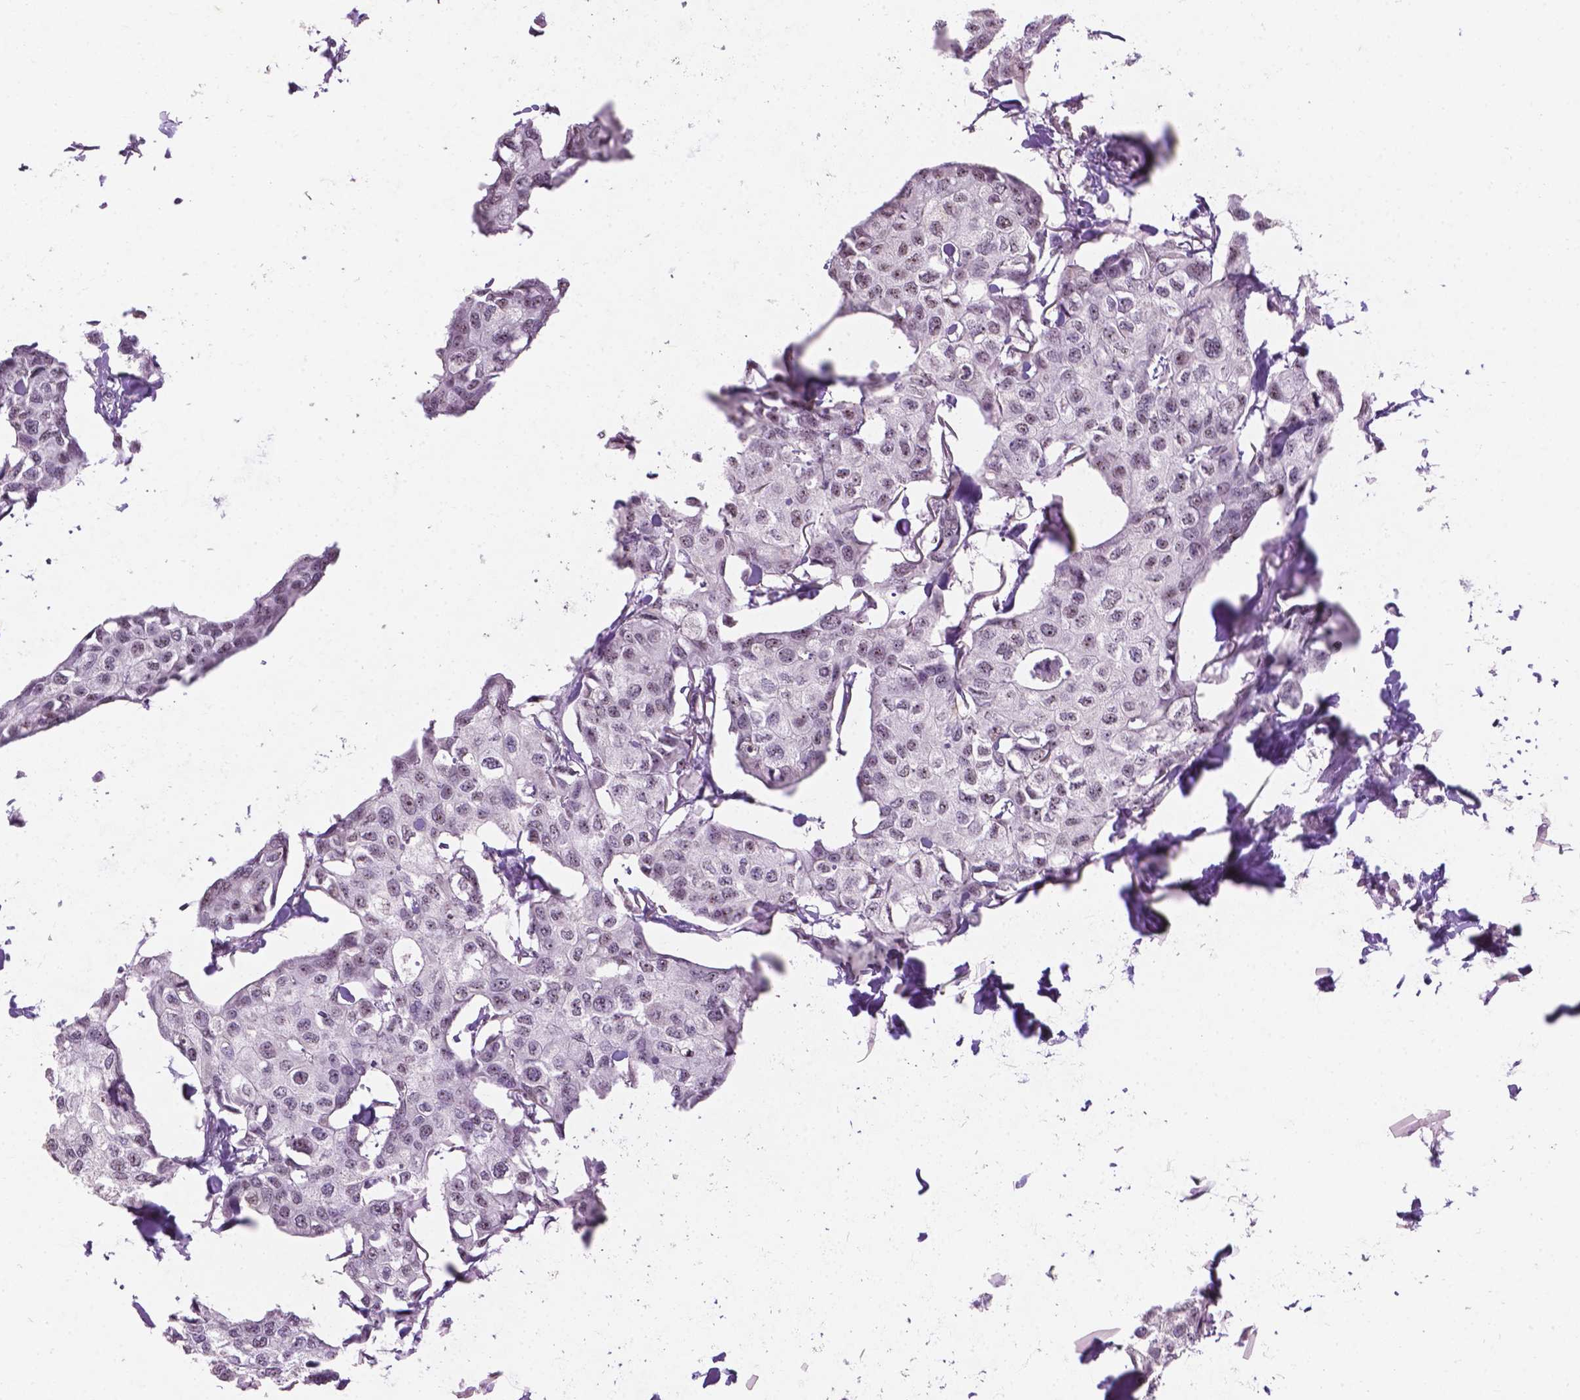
{"staining": {"intensity": "negative", "quantity": "none", "location": "none"}, "tissue": "breast cancer", "cell_type": "Tumor cells", "image_type": "cancer", "snomed": [{"axis": "morphology", "description": "Duct carcinoma"}, {"axis": "topography", "description": "Breast"}], "caption": "Immunohistochemistry image of neoplastic tissue: human breast cancer (invasive ductal carcinoma) stained with DAB (3,3'-diaminobenzidine) displays no significant protein staining in tumor cells.", "gene": "COIL", "patient": {"sex": "female", "age": 80}}